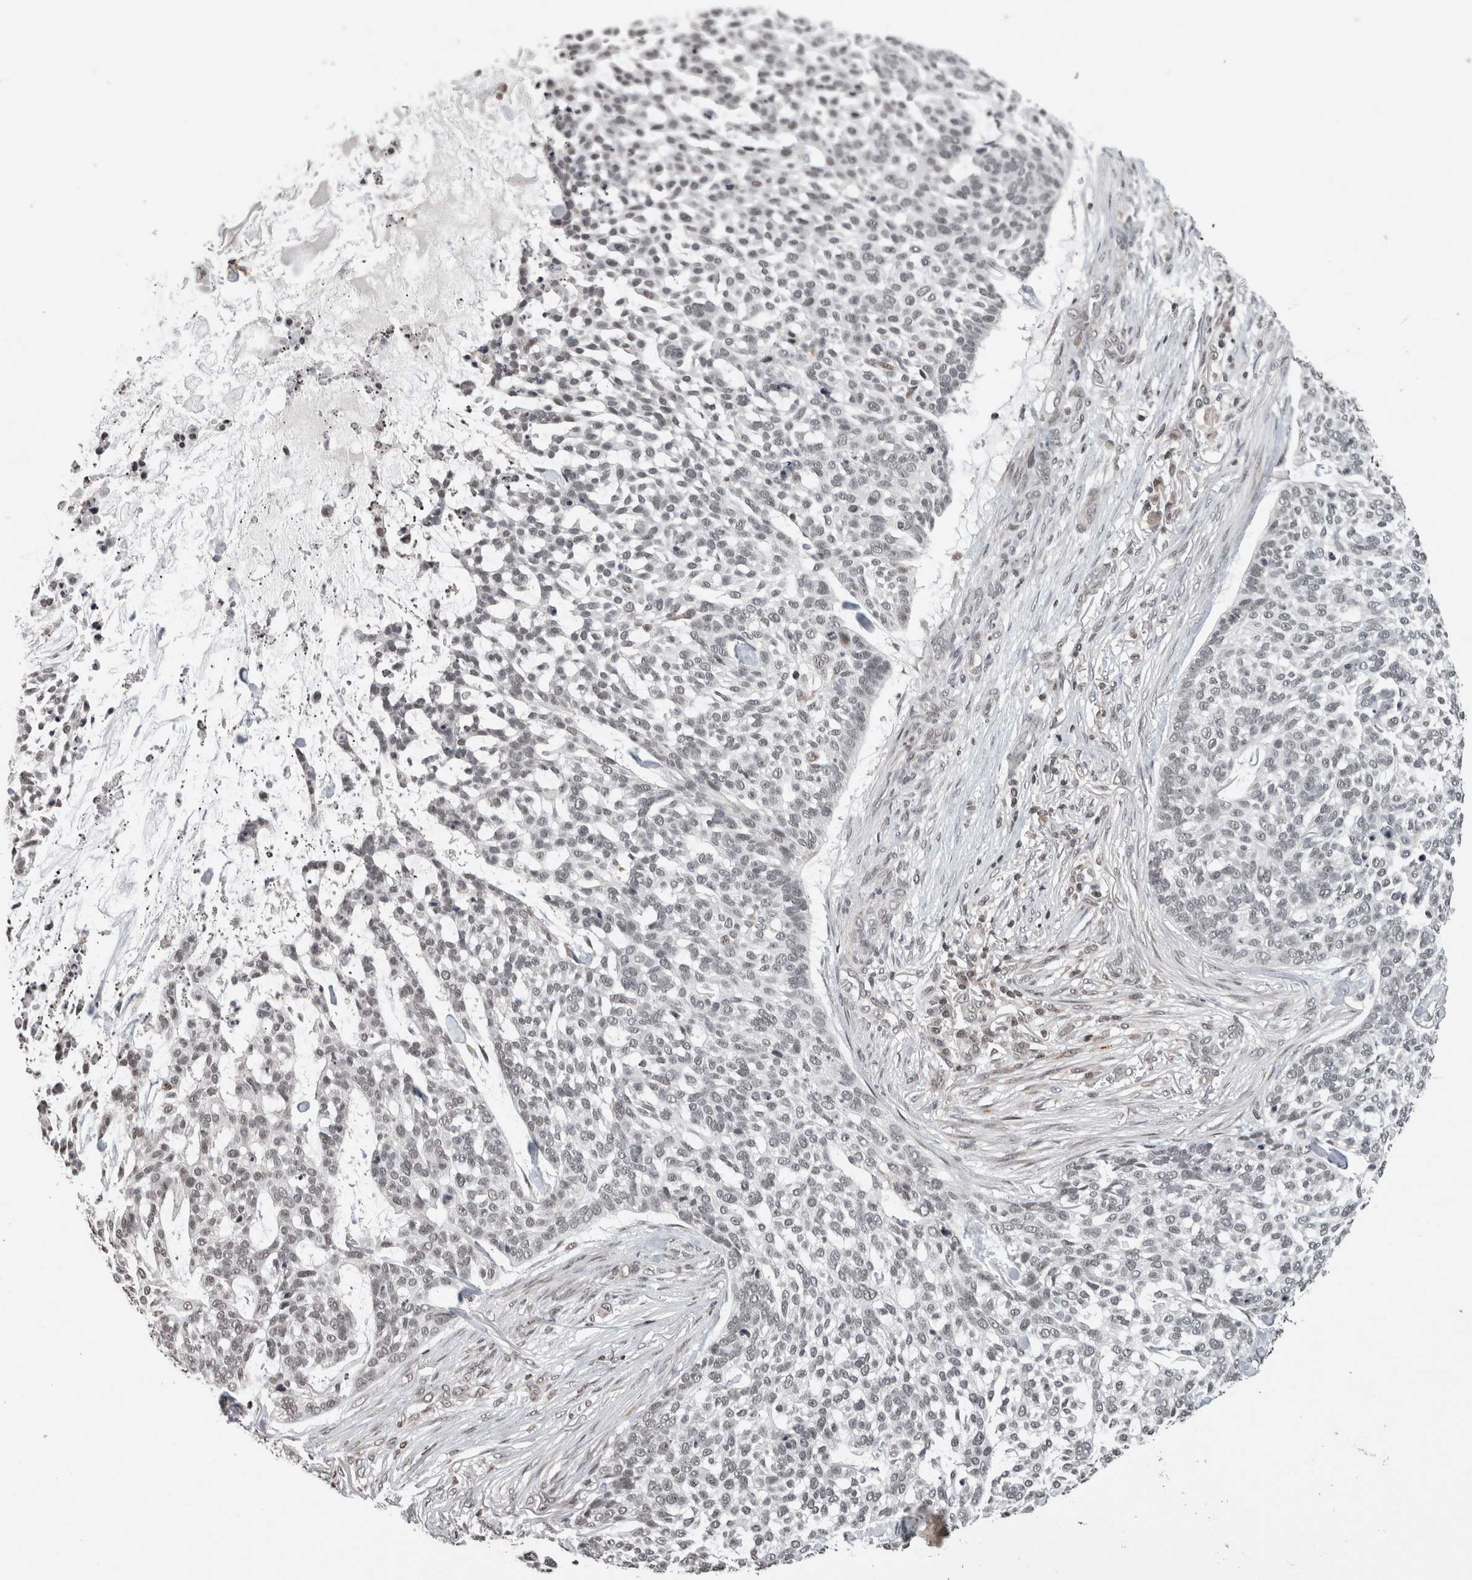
{"staining": {"intensity": "negative", "quantity": "none", "location": "none"}, "tissue": "skin cancer", "cell_type": "Tumor cells", "image_type": "cancer", "snomed": [{"axis": "morphology", "description": "Basal cell carcinoma"}, {"axis": "topography", "description": "Skin"}], "caption": "An immunohistochemistry (IHC) micrograph of skin cancer is shown. There is no staining in tumor cells of skin cancer. (IHC, brightfield microscopy, high magnification).", "gene": "ZBTB11", "patient": {"sex": "female", "age": 64}}